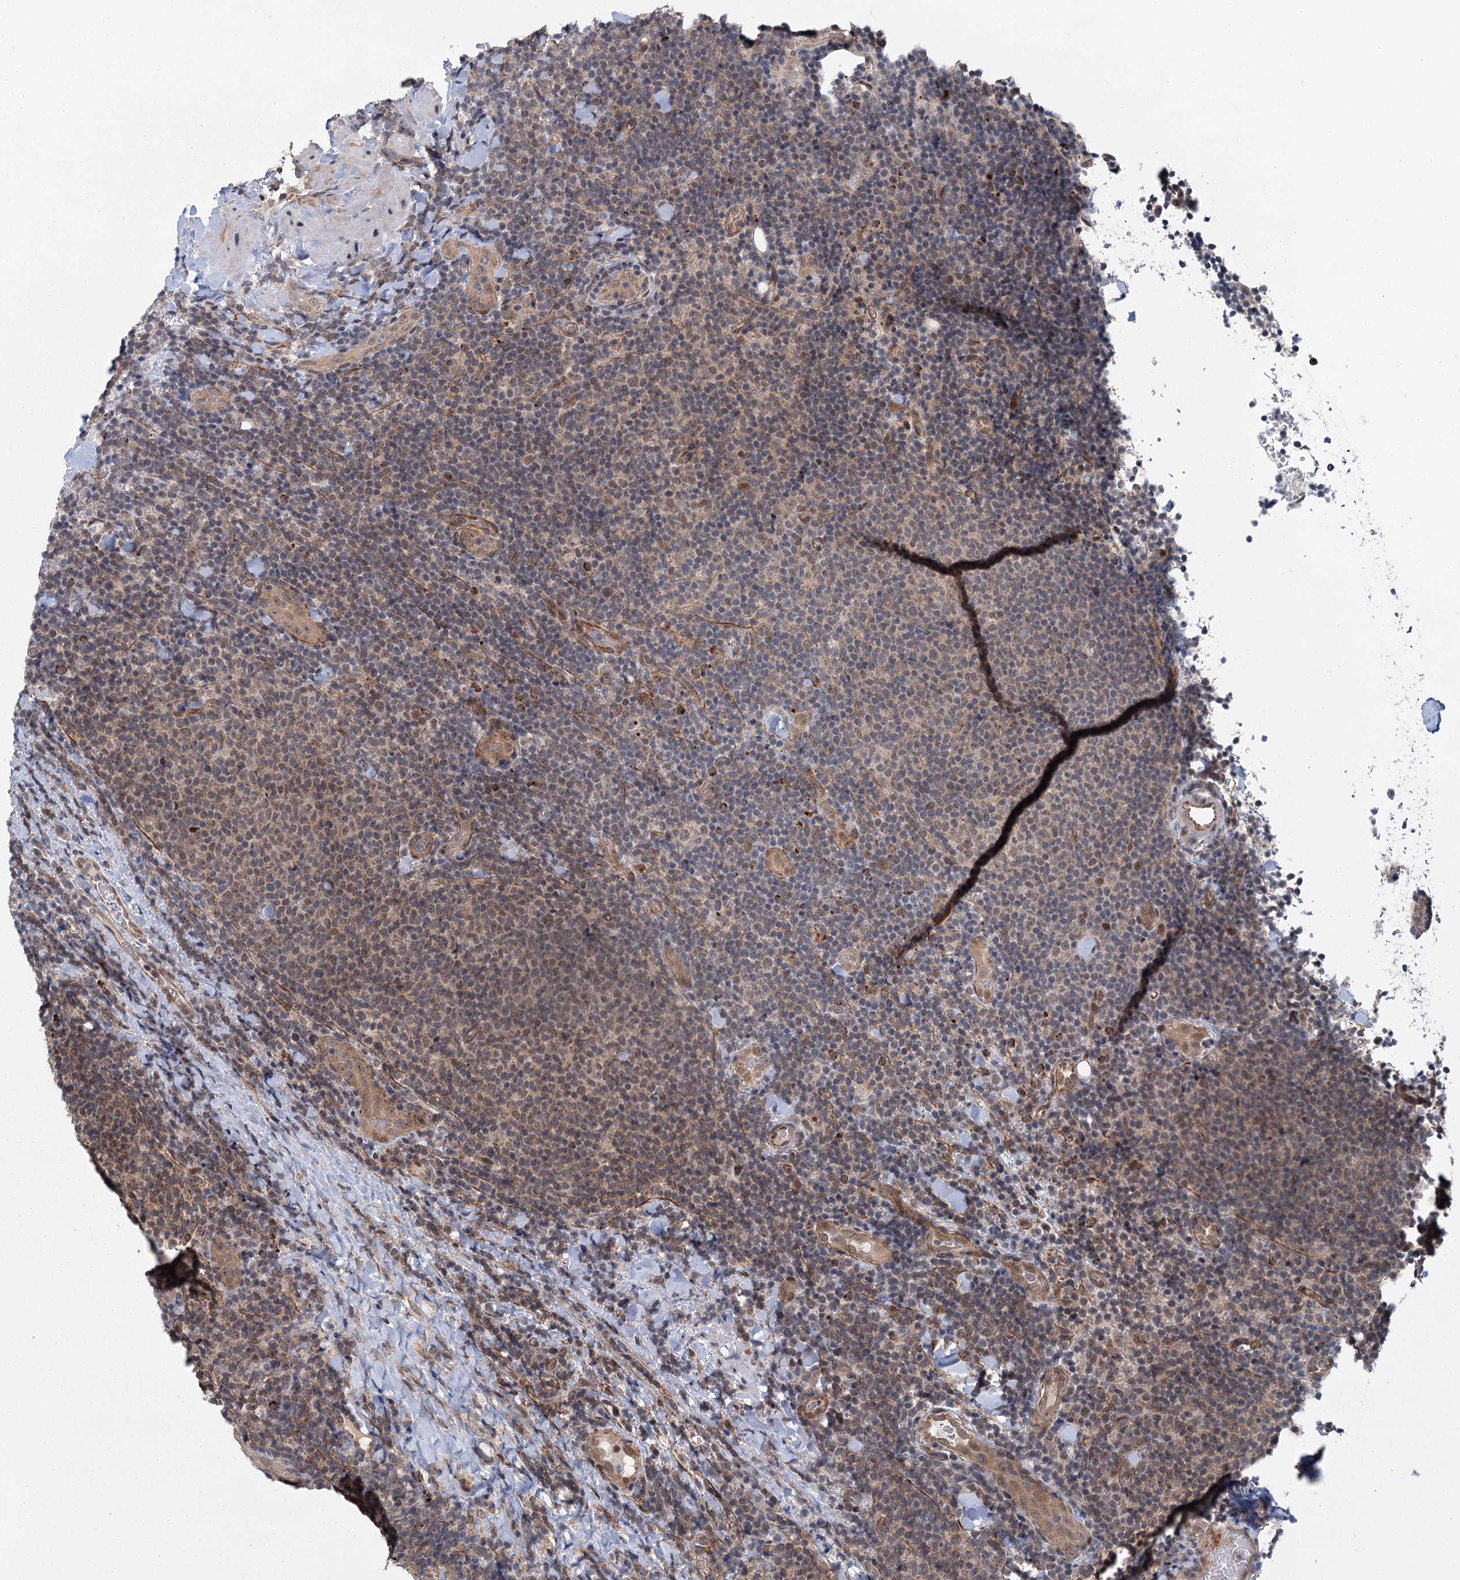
{"staining": {"intensity": "weak", "quantity": "25%-75%", "location": "cytoplasmic/membranous,nuclear"}, "tissue": "lymphoma", "cell_type": "Tumor cells", "image_type": "cancer", "snomed": [{"axis": "morphology", "description": "Malignant lymphoma, non-Hodgkin's type, Low grade"}, {"axis": "topography", "description": "Lymph node"}], "caption": "About 25%-75% of tumor cells in lymphoma display weak cytoplasmic/membranous and nuclear protein staining as visualized by brown immunohistochemical staining.", "gene": "TAS2R42", "patient": {"sex": "male", "age": 66}}